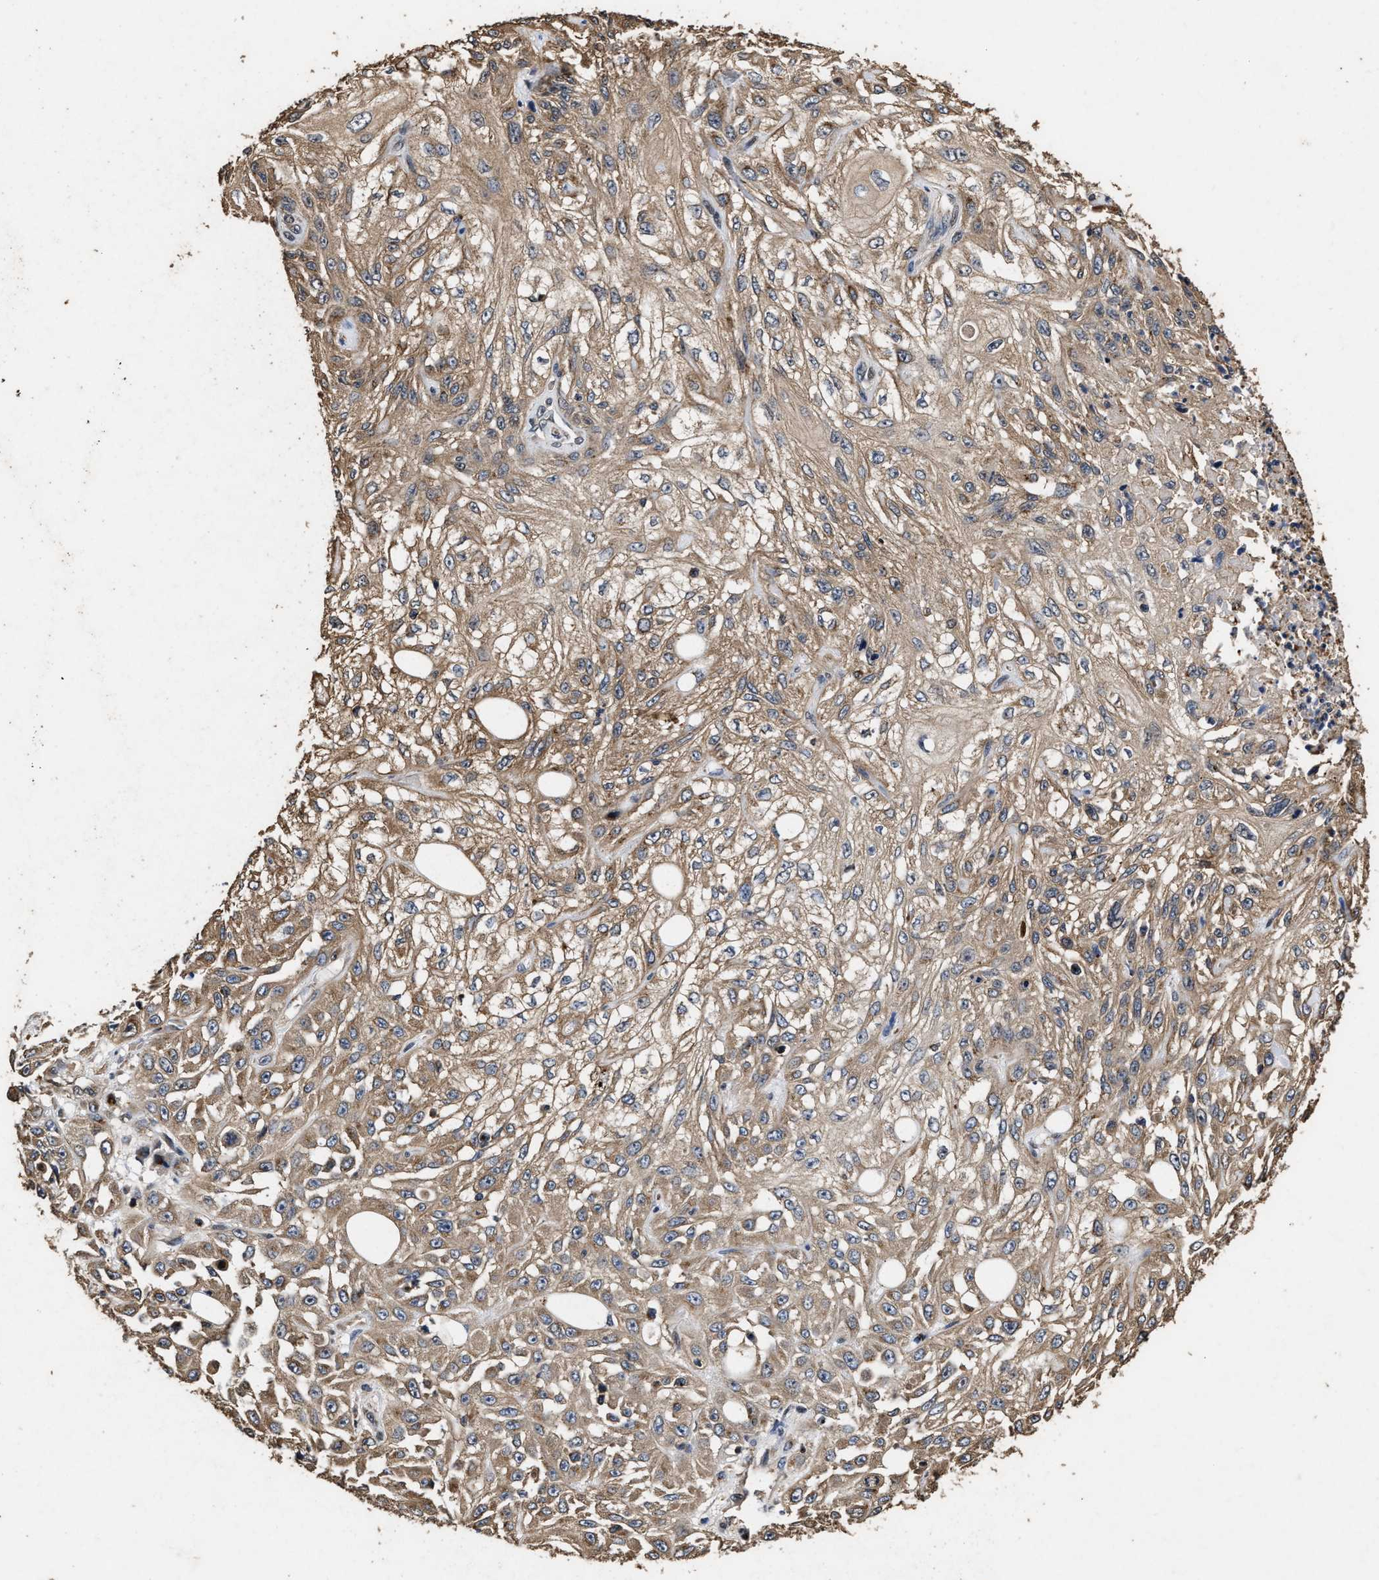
{"staining": {"intensity": "moderate", "quantity": ">75%", "location": "cytoplasmic/membranous"}, "tissue": "skin cancer", "cell_type": "Tumor cells", "image_type": "cancer", "snomed": [{"axis": "morphology", "description": "Squamous cell carcinoma, NOS"}, {"axis": "morphology", "description": "Squamous cell carcinoma, metastatic, NOS"}, {"axis": "topography", "description": "Skin"}, {"axis": "topography", "description": "Lymph node"}], "caption": "Immunohistochemical staining of skin cancer shows medium levels of moderate cytoplasmic/membranous protein positivity in about >75% of tumor cells.", "gene": "TPST2", "patient": {"sex": "male", "age": 75}}